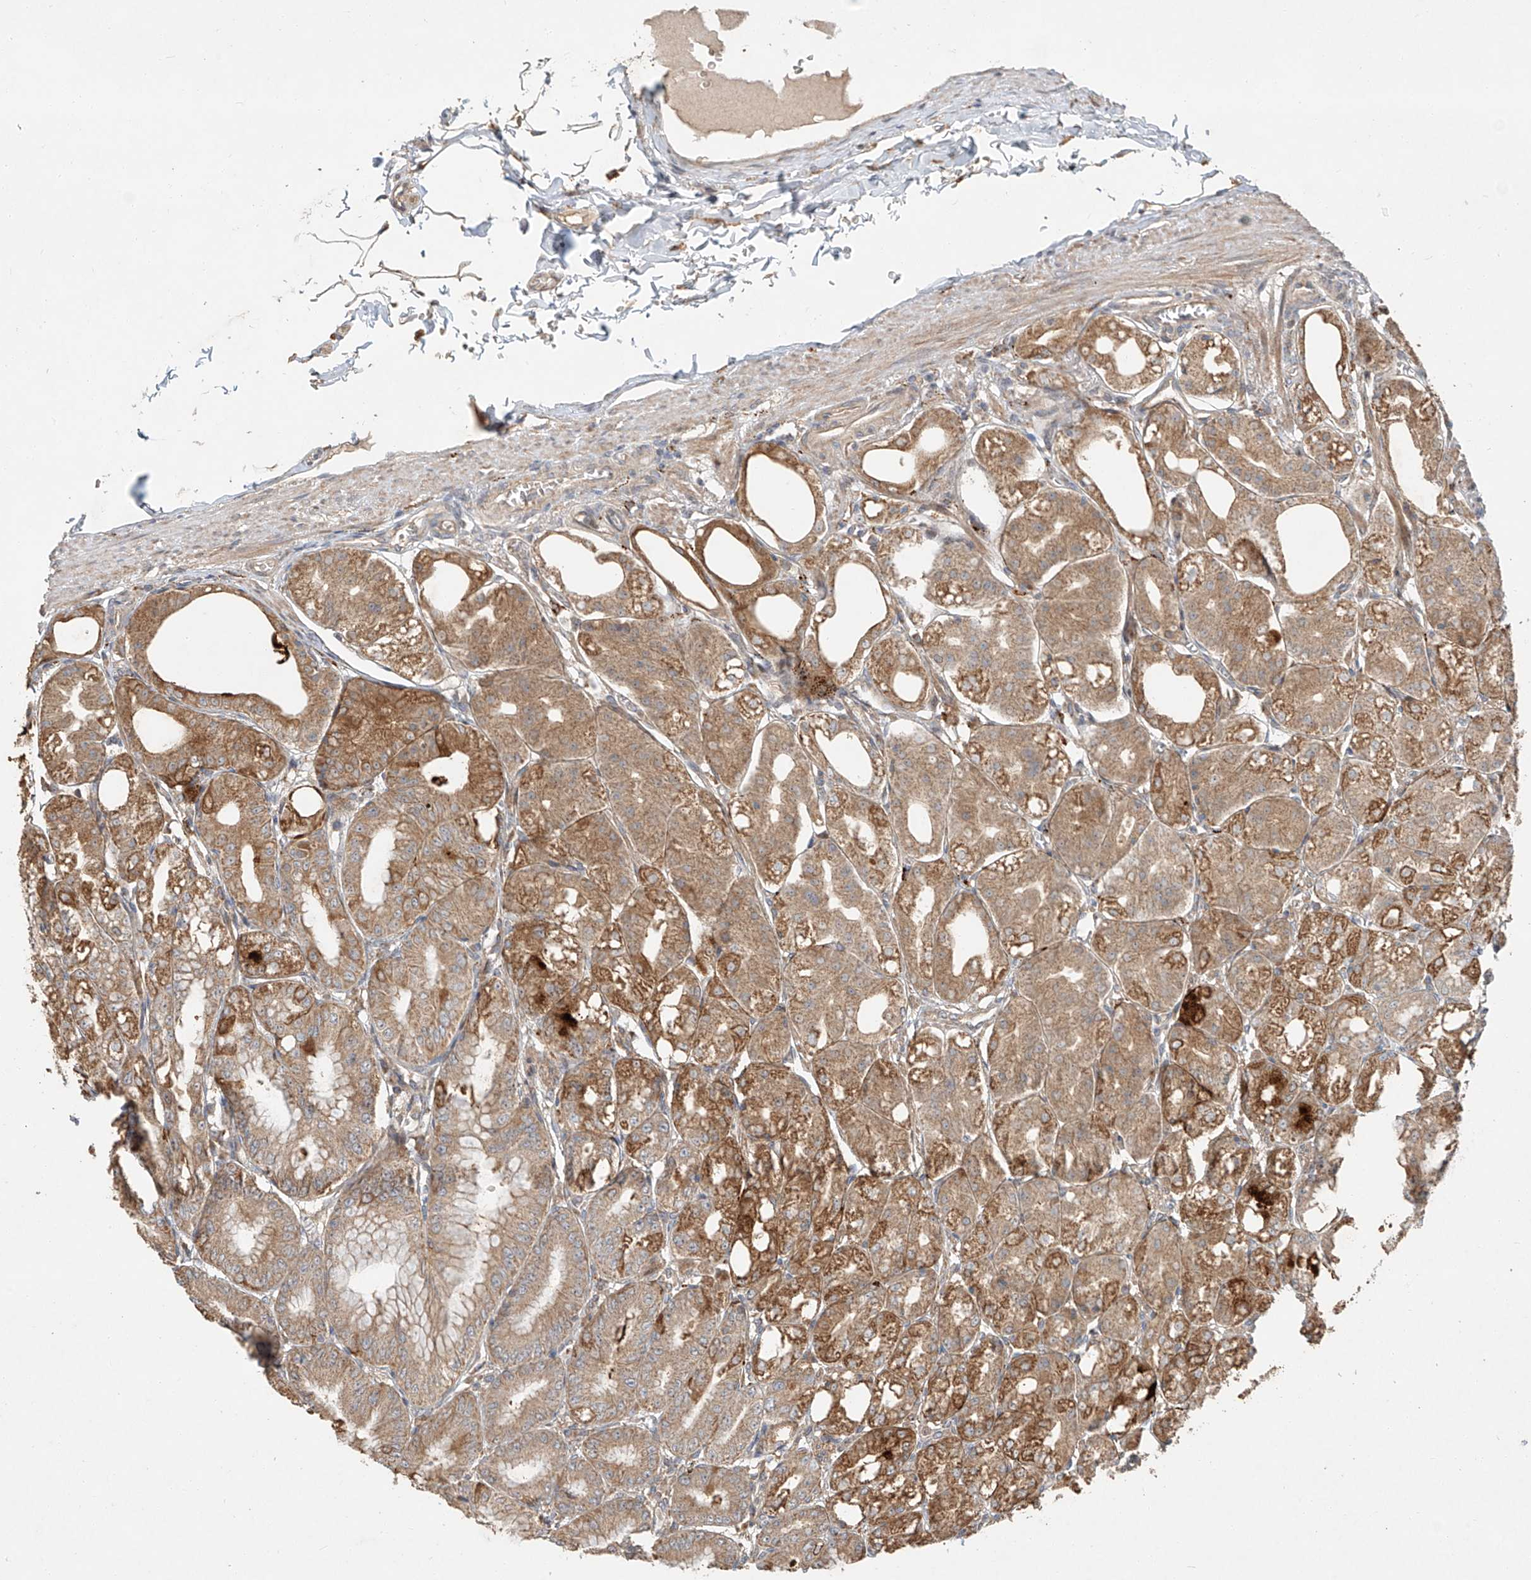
{"staining": {"intensity": "moderate", "quantity": ">75%", "location": "cytoplasmic/membranous"}, "tissue": "stomach", "cell_type": "Glandular cells", "image_type": "normal", "snomed": [{"axis": "morphology", "description": "Normal tissue, NOS"}, {"axis": "topography", "description": "Stomach, lower"}], "caption": "This micrograph demonstrates immunohistochemistry (IHC) staining of unremarkable human stomach, with medium moderate cytoplasmic/membranous expression in about >75% of glandular cells.", "gene": "TMEM61", "patient": {"sex": "male", "age": 71}}